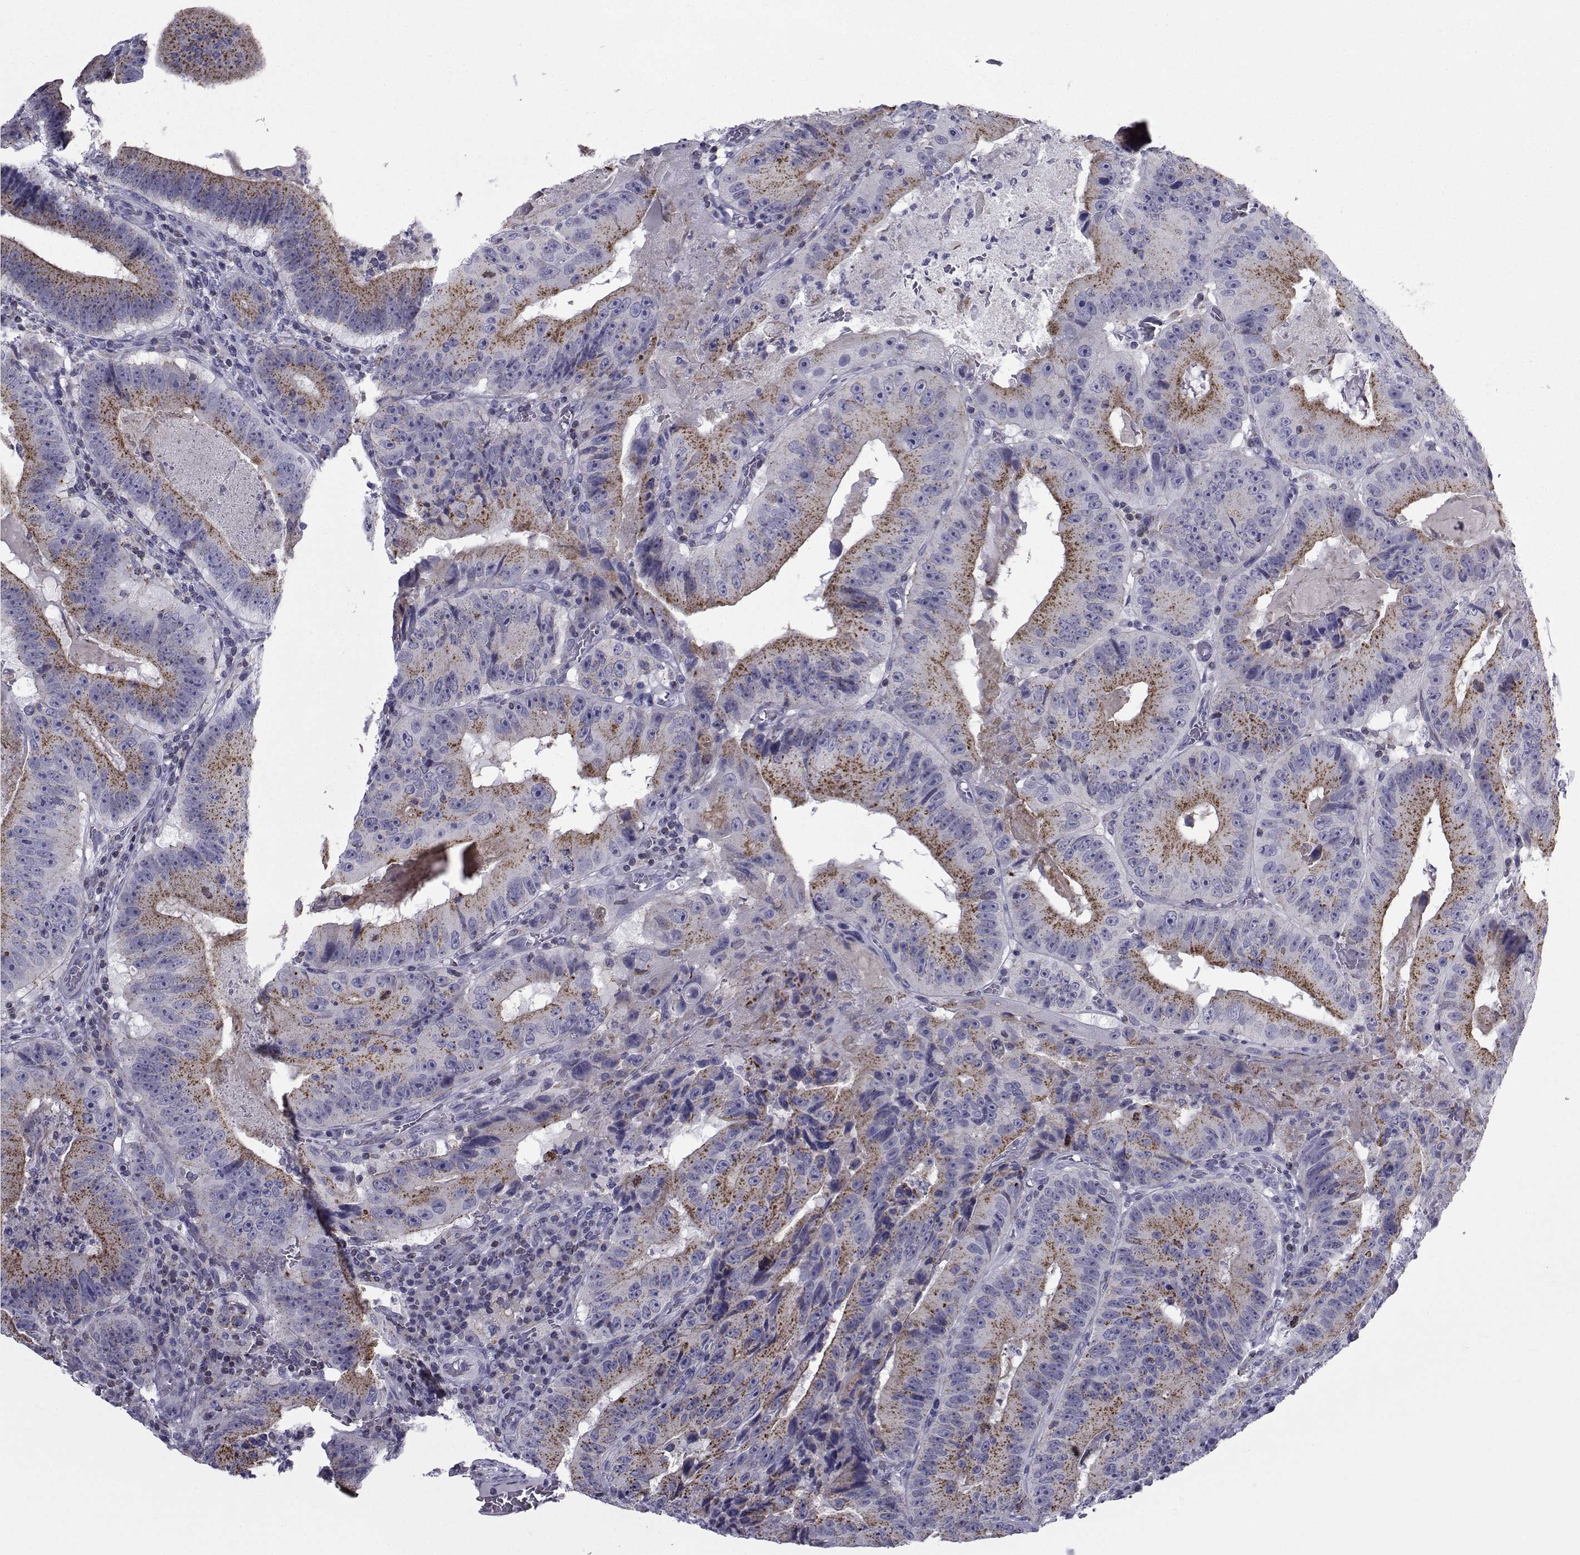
{"staining": {"intensity": "moderate", "quantity": "25%-75%", "location": "cytoplasmic/membranous"}, "tissue": "colorectal cancer", "cell_type": "Tumor cells", "image_type": "cancer", "snomed": [{"axis": "morphology", "description": "Adenocarcinoma, NOS"}, {"axis": "topography", "description": "Colon"}], "caption": "Immunohistochemical staining of adenocarcinoma (colorectal) shows medium levels of moderate cytoplasmic/membranous positivity in about 25%-75% of tumor cells.", "gene": "PDE6H", "patient": {"sex": "female", "age": 86}}